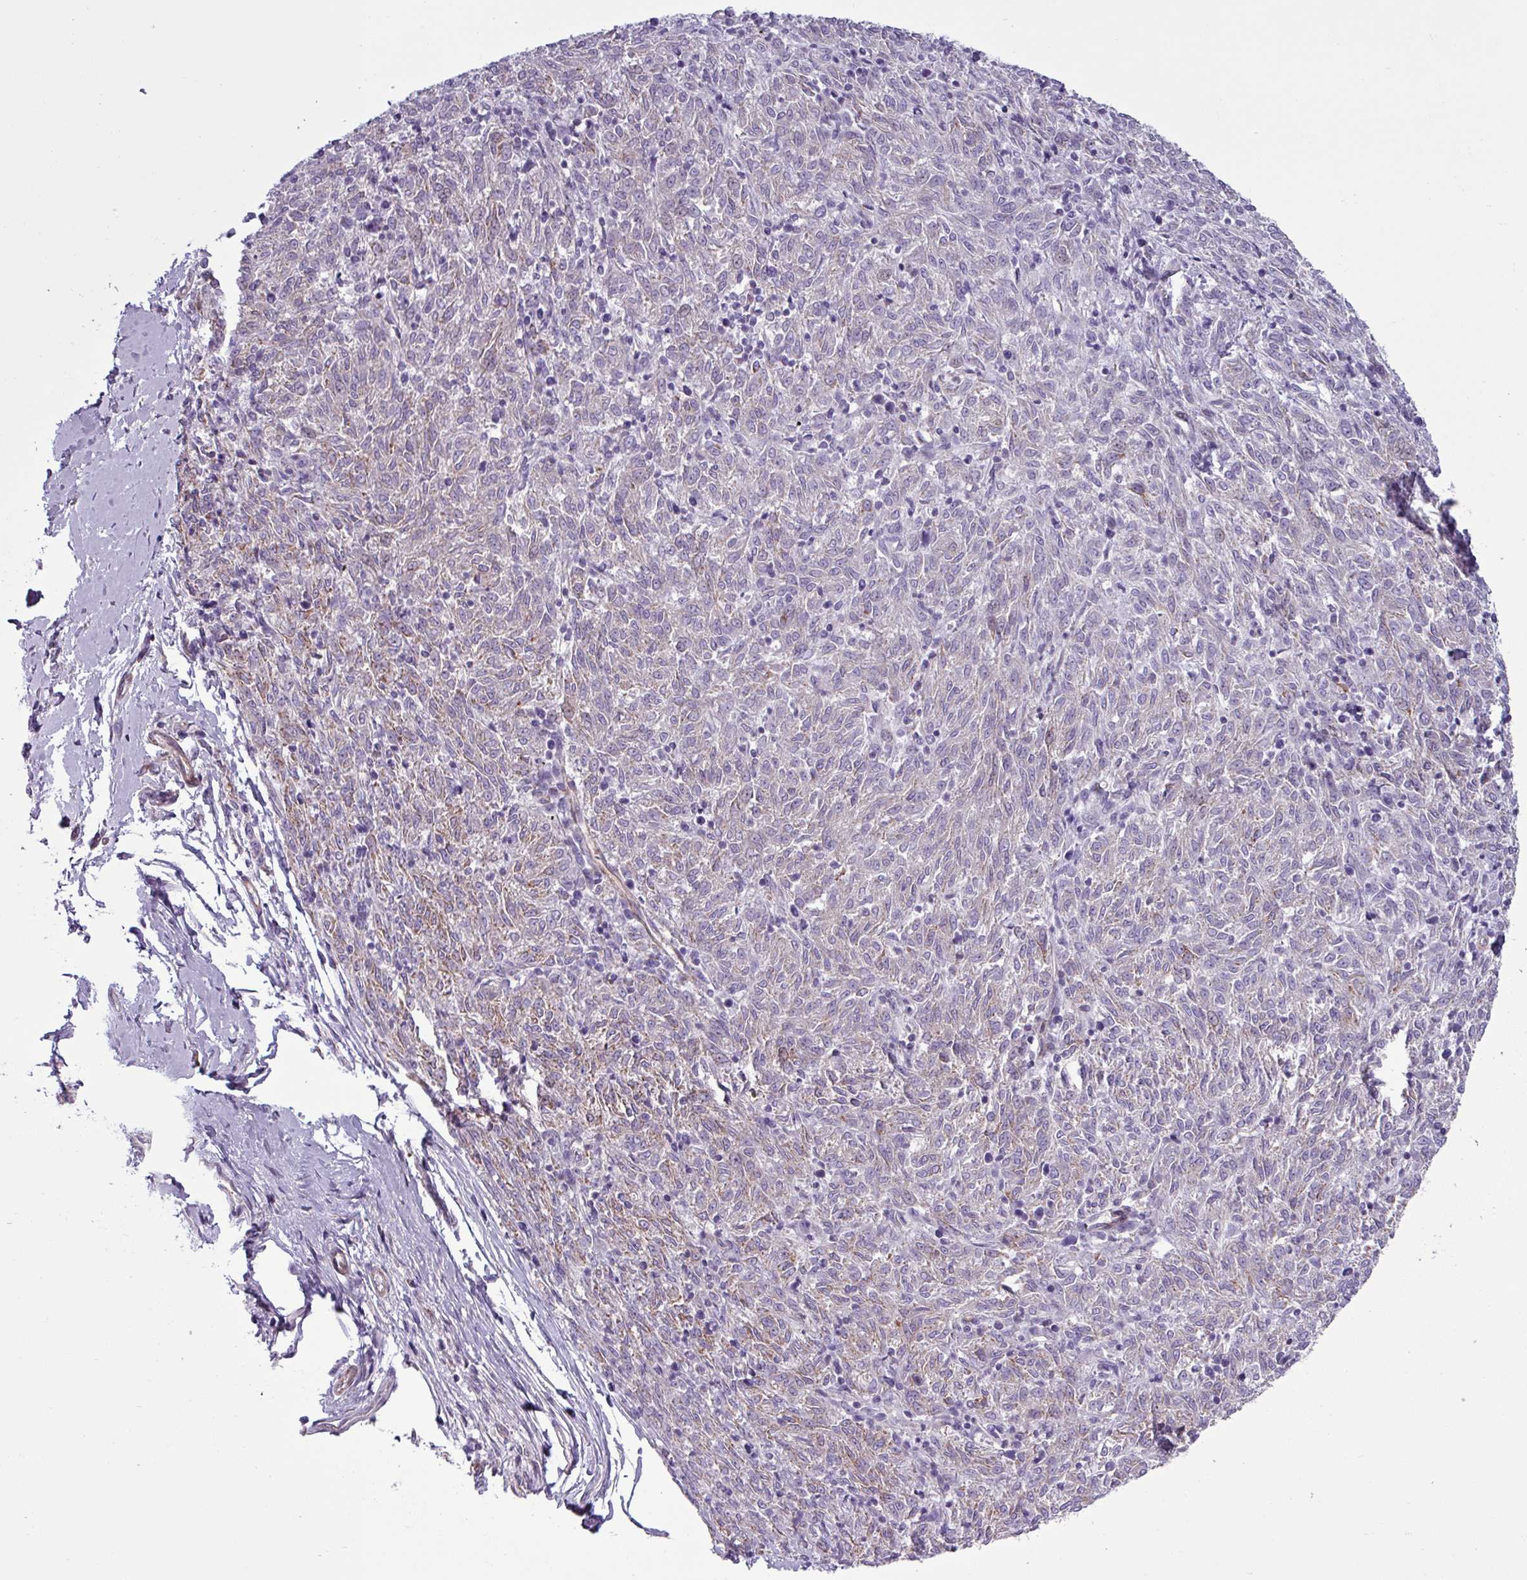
{"staining": {"intensity": "negative", "quantity": "none", "location": "none"}, "tissue": "melanoma", "cell_type": "Tumor cells", "image_type": "cancer", "snomed": [{"axis": "morphology", "description": "Malignant melanoma, NOS"}, {"axis": "topography", "description": "Skin"}], "caption": "Tumor cells show no significant staining in malignant melanoma.", "gene": "BTN2A2", "patient": {"sex": "female", "age": 72}}